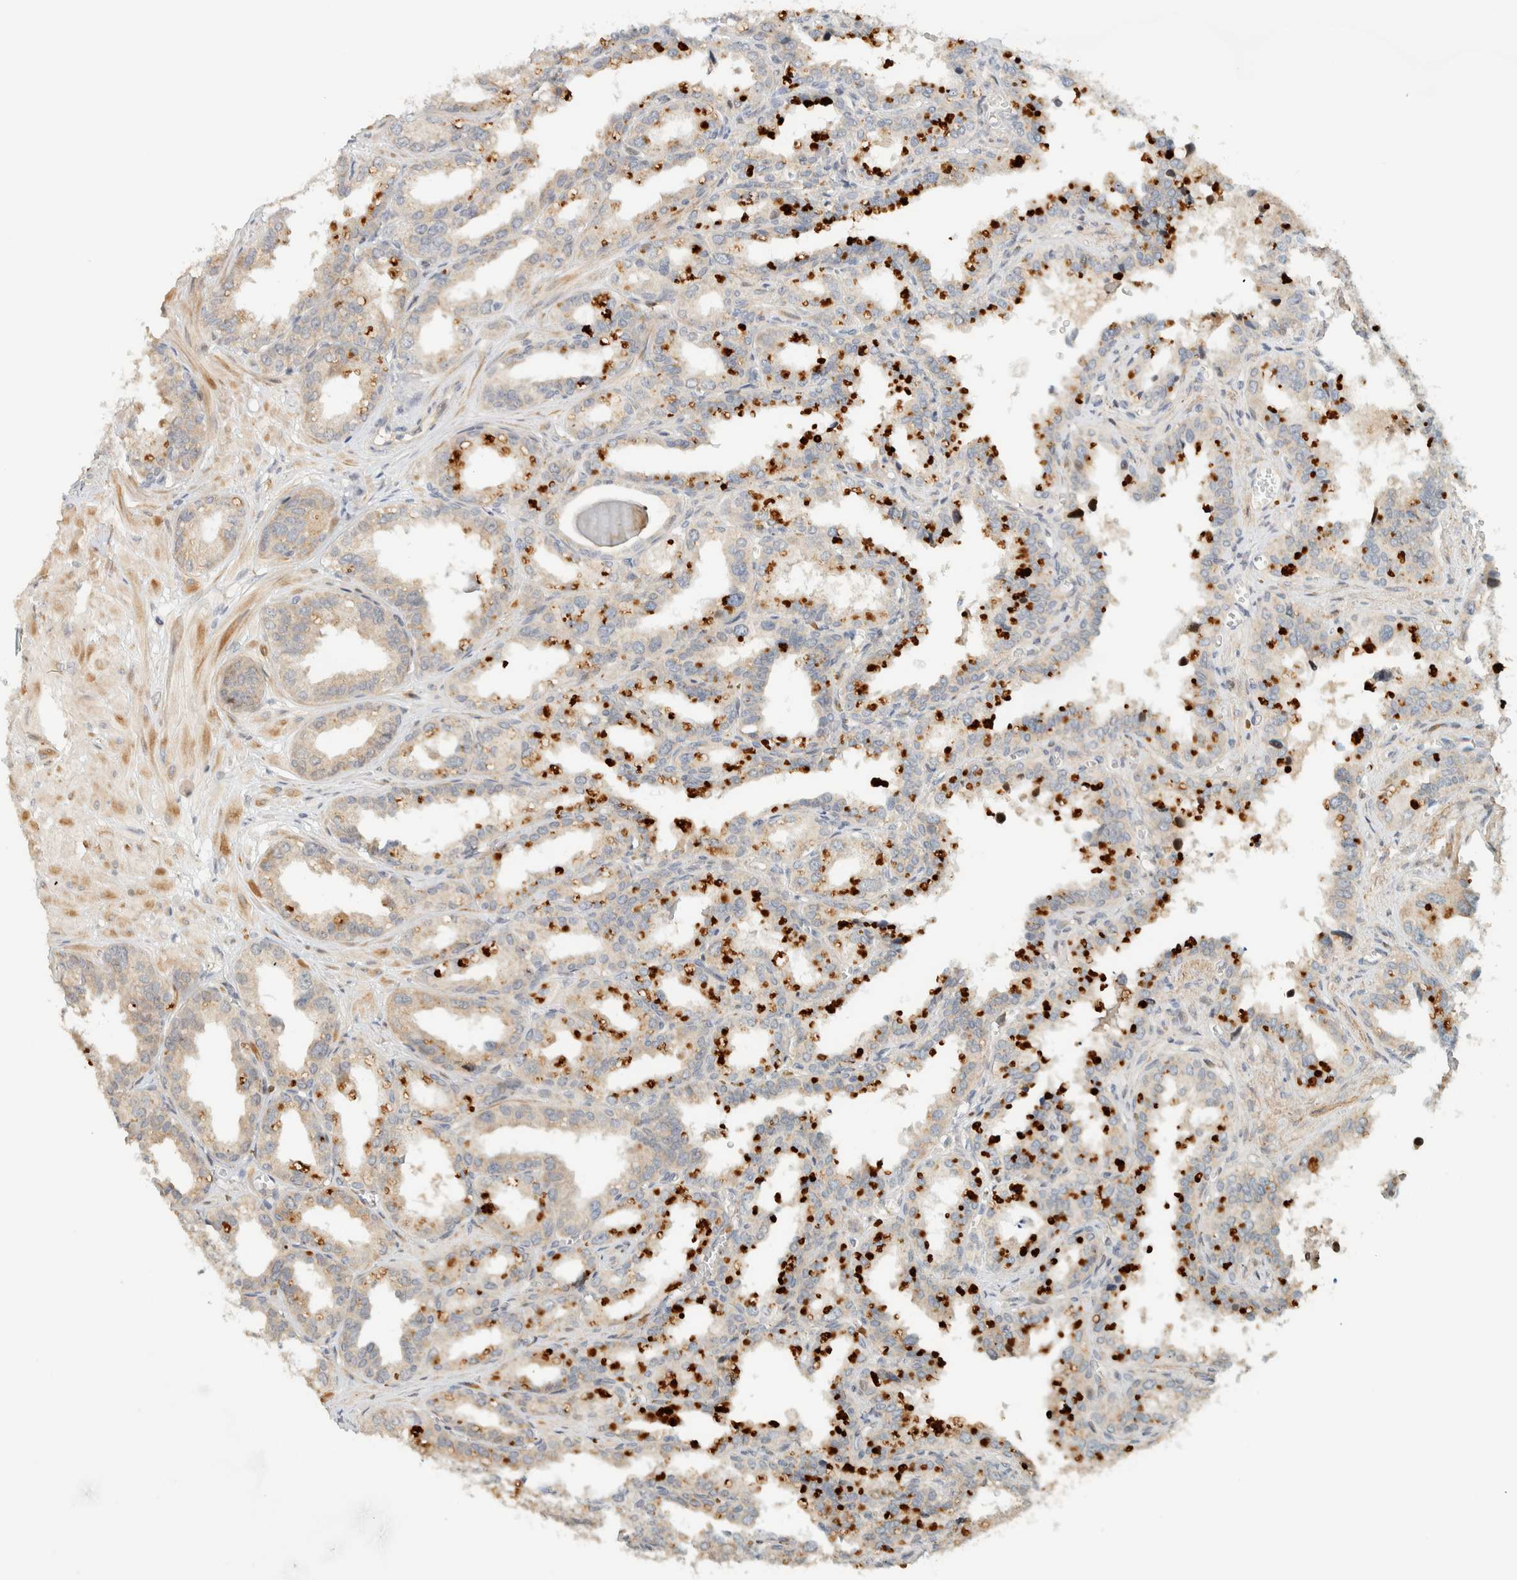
{"staining": {"intensity": "weak", "quantity": "25%-75%", "location": "cytoplasmic/membranous"}, "tissue": "seminal vesicle", "cell_type": "Glandular cells", "image_type": "normal", "snomed": [{"axis": "morphology", "description": "Normal tissue, NOS"}, {"axis": "topography", "description": "Prostate"}, {"axis": "topography", "description": "Seminal veicle"}], "caption": "High-magnification brightfield microscopy of normal seminal vesicle stained with DAB (3,3'-diaminobenzidine) (brown) and counterstained with hematoxylin (blue). glandular cells exhibit weak cytoplasmic/membranous expression is present in about25%-75% of cells.", "gene": "CCDC171", "patient": {"sex": "male", "age": 51}}